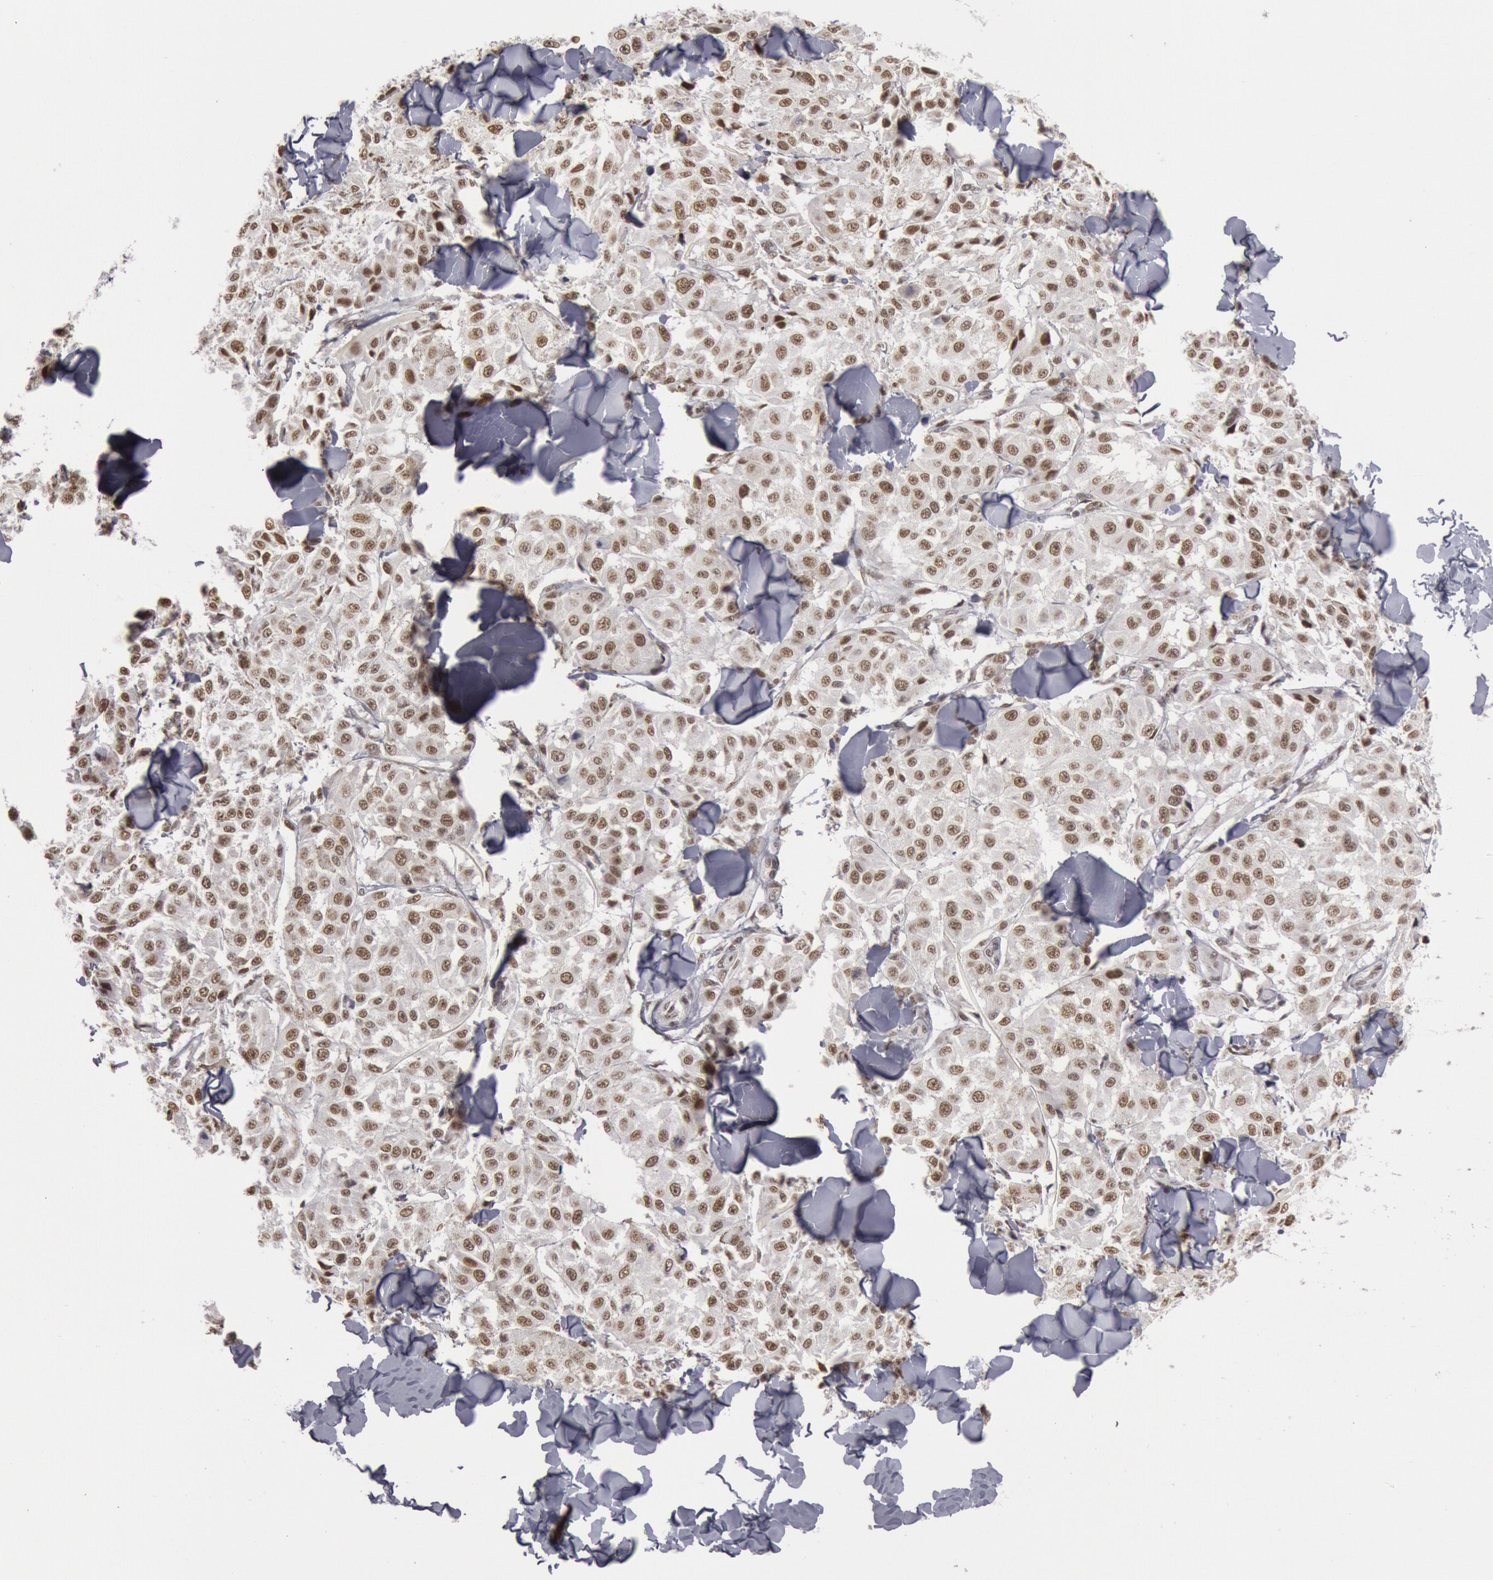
{"staining": {"intensity": "moderate", "quantity": ">75%", "location": "nuclear"}, "tissue": "melanoma", "cell_type": "Tumor cells", "image_type": "cancer", "snomed": [{"axis": "morphology", "description": "Malignant melanoma, NOS"}, {"axis": "topography", "description": "Skin"}], "caption": "Malignant melanoma stained with immunohistochemistry (IHC) displays moderate nuclear staining in approximately >75% of tumor cells.", "gene": "ESS2", "patient": {"sex": "female", "age": 64}}